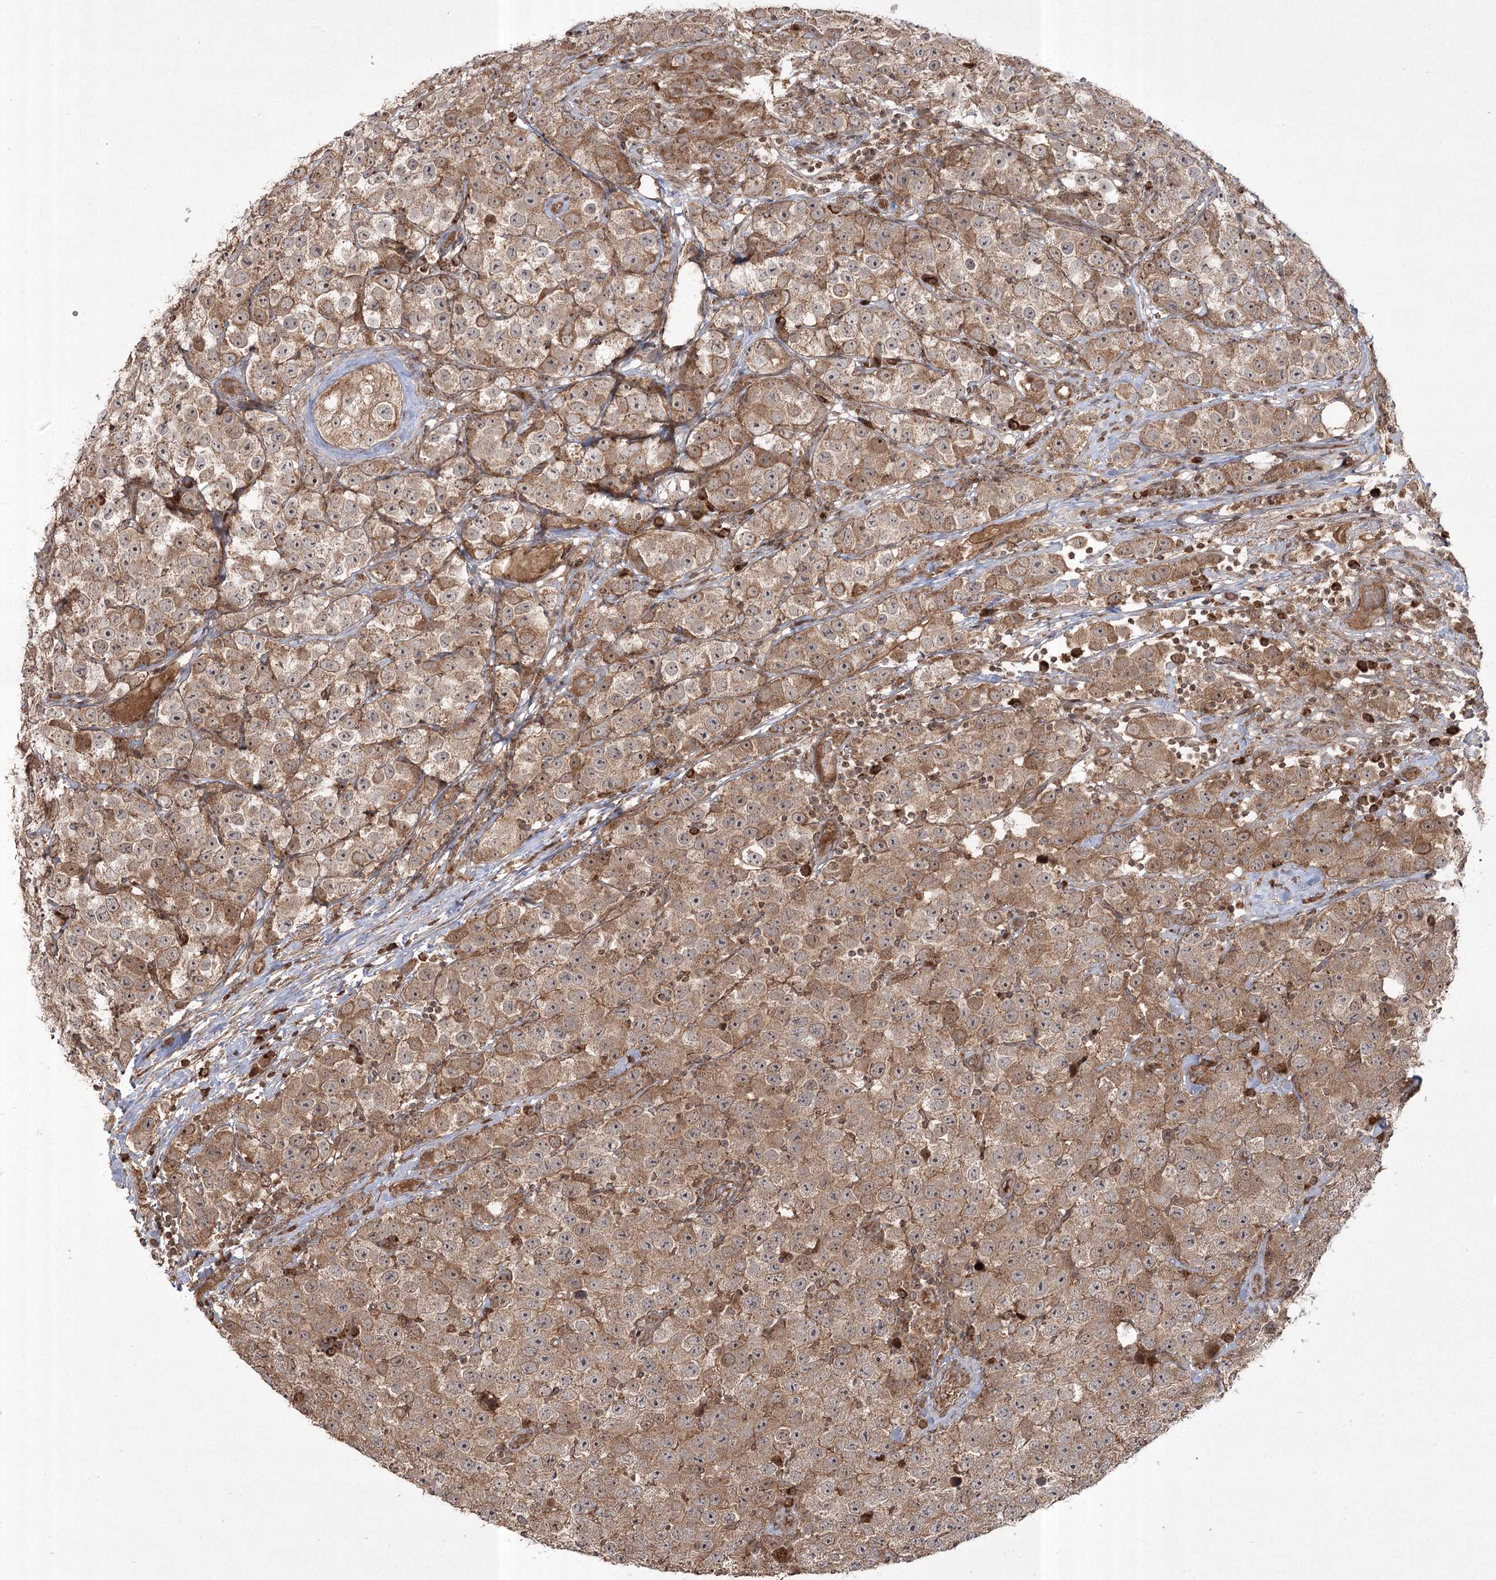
{"staining": {"intensity": "moderate", "quantity": ">75%", "location": "cytoplasmic/membranous,nuclear"}, "tissue": "testis cancer", "cell_type": "Tumor cells", "image_type": "cancer", "snomed": [{"axis": "morphology", "description": "Seminoma, NOS"}, {"axis": "topography", "description": "Testis"}], "caption": "Protein staining of seminoma (testis) tissue exhibits moderate cytoplasmic/membranous and nuclear positivity in about >75% of tumor cells.", "gene": "CPLANE1", "patient": {"sex": "male", "age": 28}}